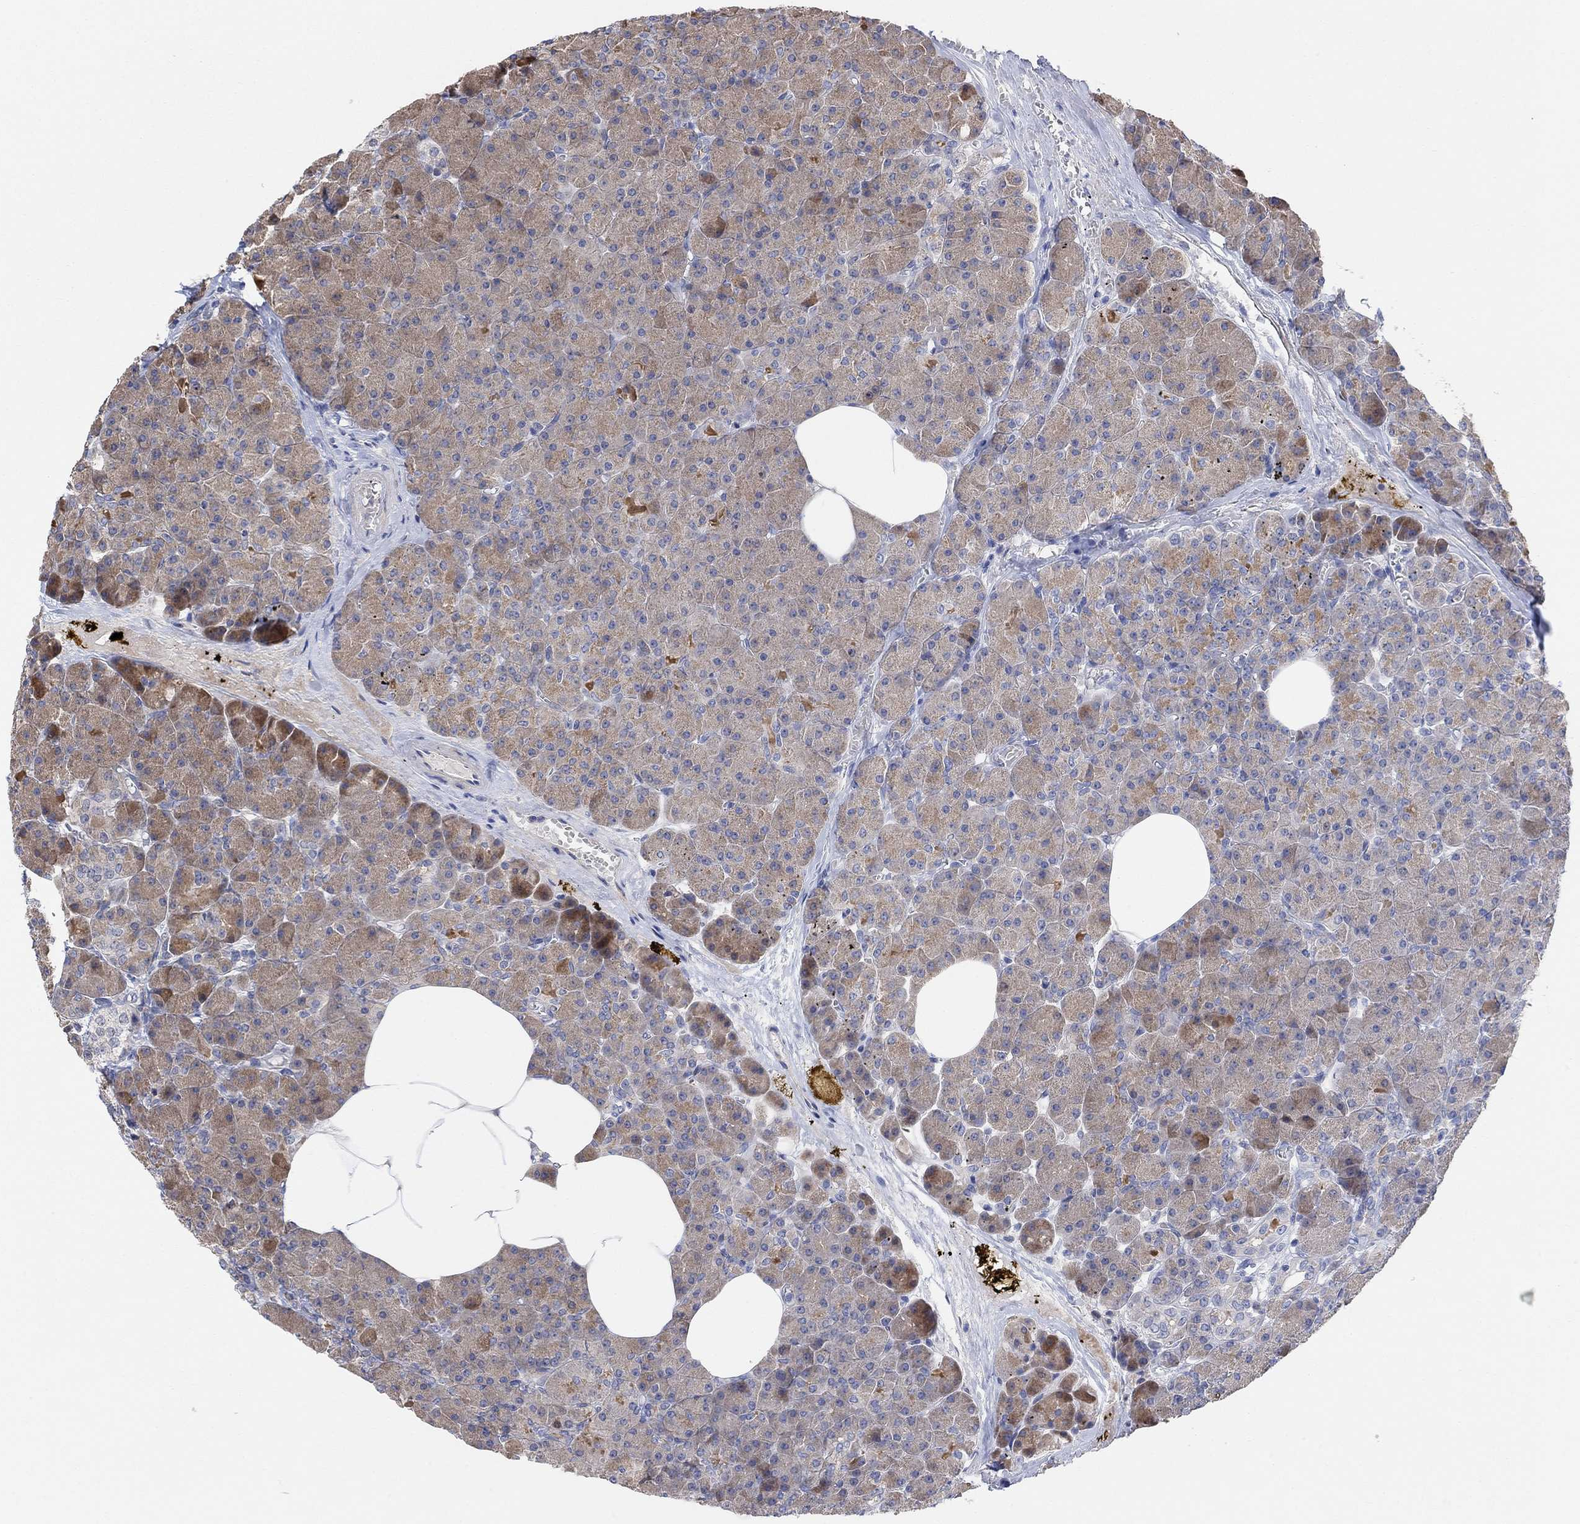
{"staining": {"intensity": "moderate", "quantity": "<25%", "location": "cytoplasmic/membranous"}, "tissue": "pancreas", "cell_type": "Exocrine glandular cells", "image_type": "normal", "snomed": [{"axis": "morphology", "description": "Normal tissue, NOS"}, {"axis": "topography", "description": "Pancreas"}], "caption": "Protein analysis of normal pancreas displays moderate cytoplasmic/membranous staining in approximately <25% of exocrine glandular cells.", "gene": "CNTF", "patient": {"sex": "female", "age": 45}}